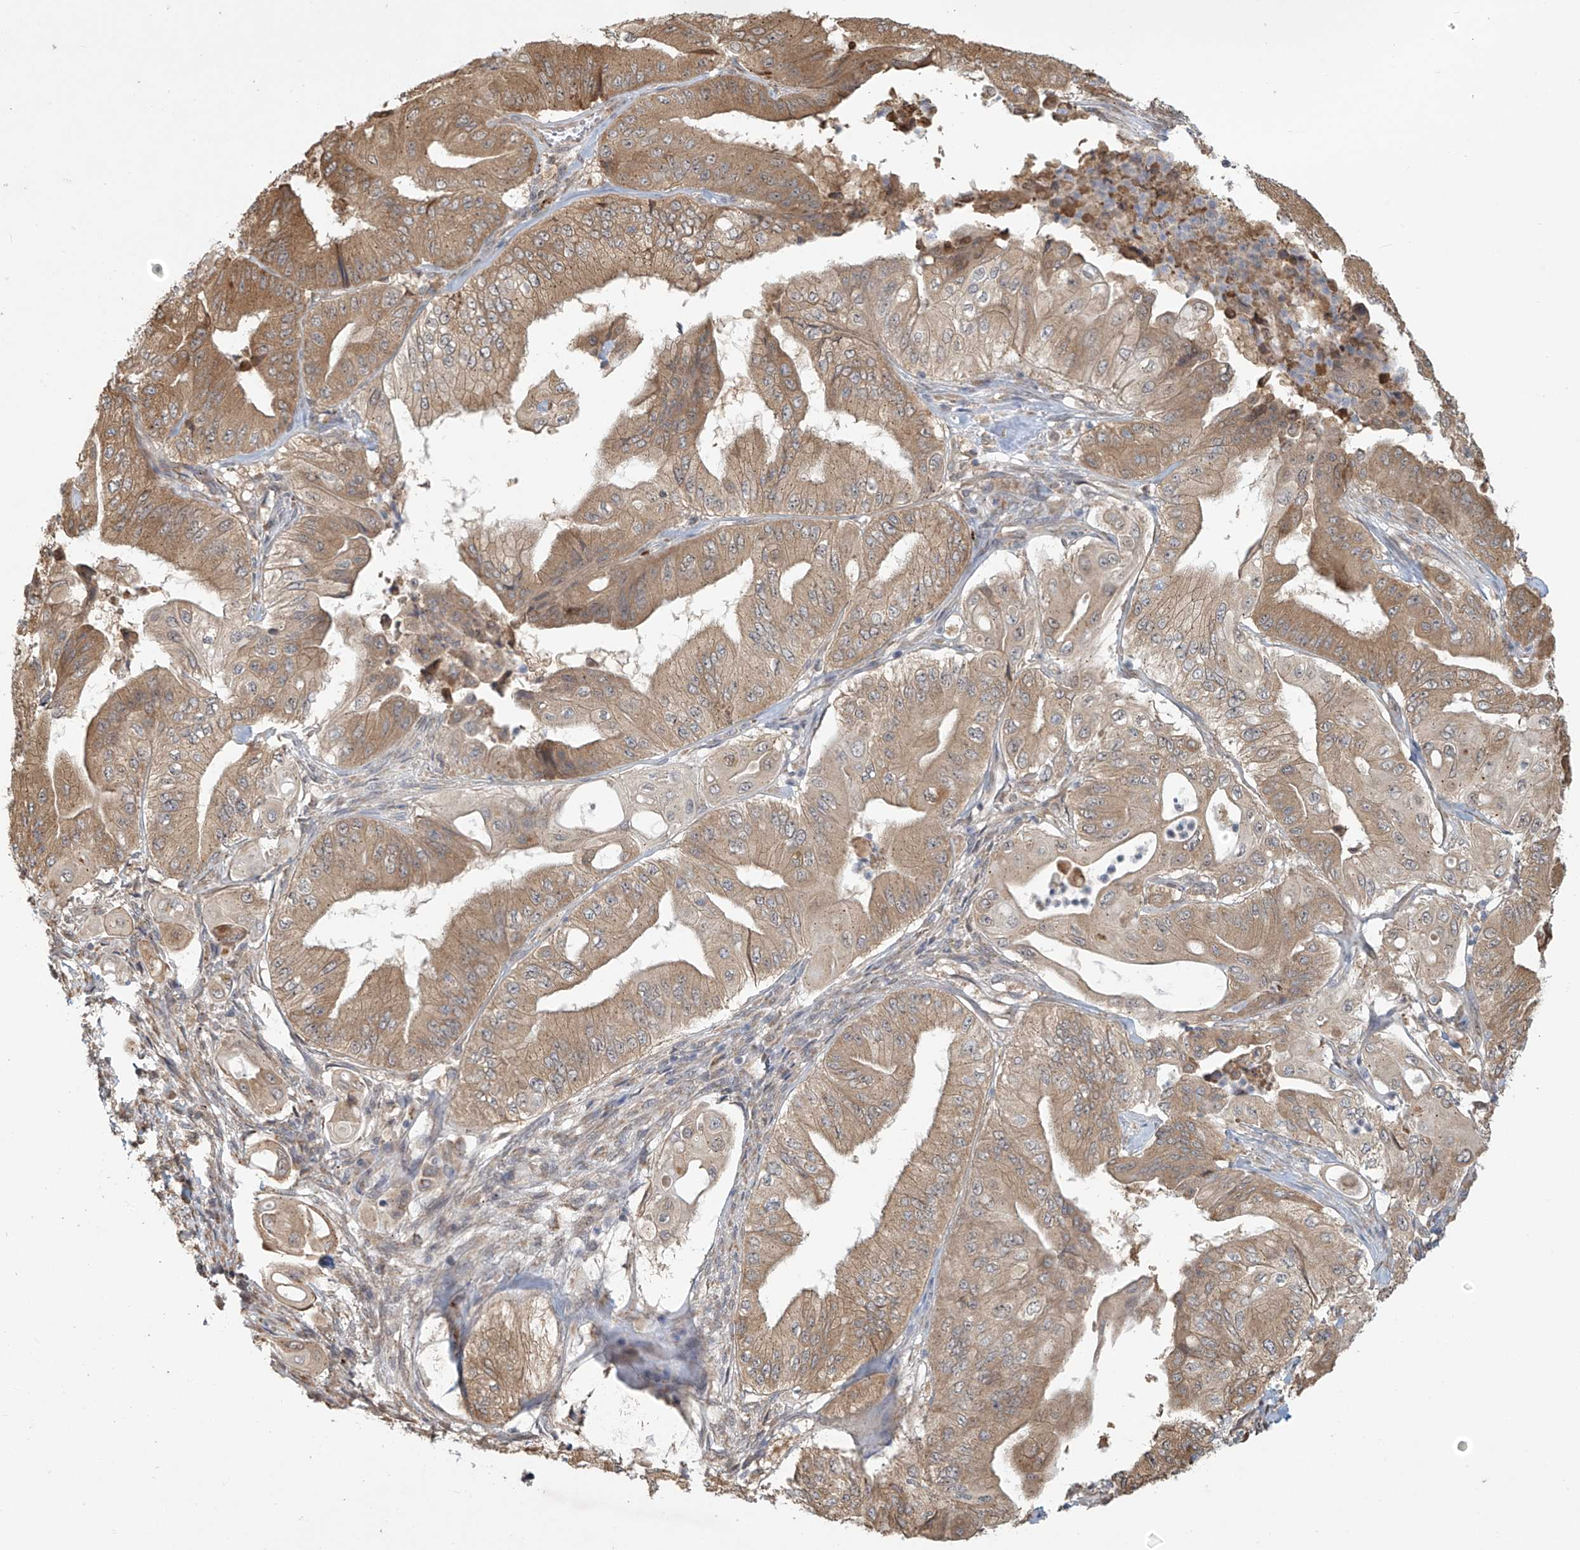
{"staining": {"intensity": "weak", "quantity": ">75%", "location": "cytoplasmic/membranous"}, "tissue": "pancreatic cancer", "cell_type": "Tumor cells", "image_type": "cancer", "snomed": [{"axis": "morphology", "description": "Adenocarcinoma, NOS"}, {"axis": "topography", "description": "Pancreas"}], "caption": "Protein staining reveals weak cytoplasmic/membranous positivity in approximately >75% of tumor cells in pancreatic adenocarcinoma.", "gene": "PLEKHM3", "patient": {"sex": "female", "age": 77}}